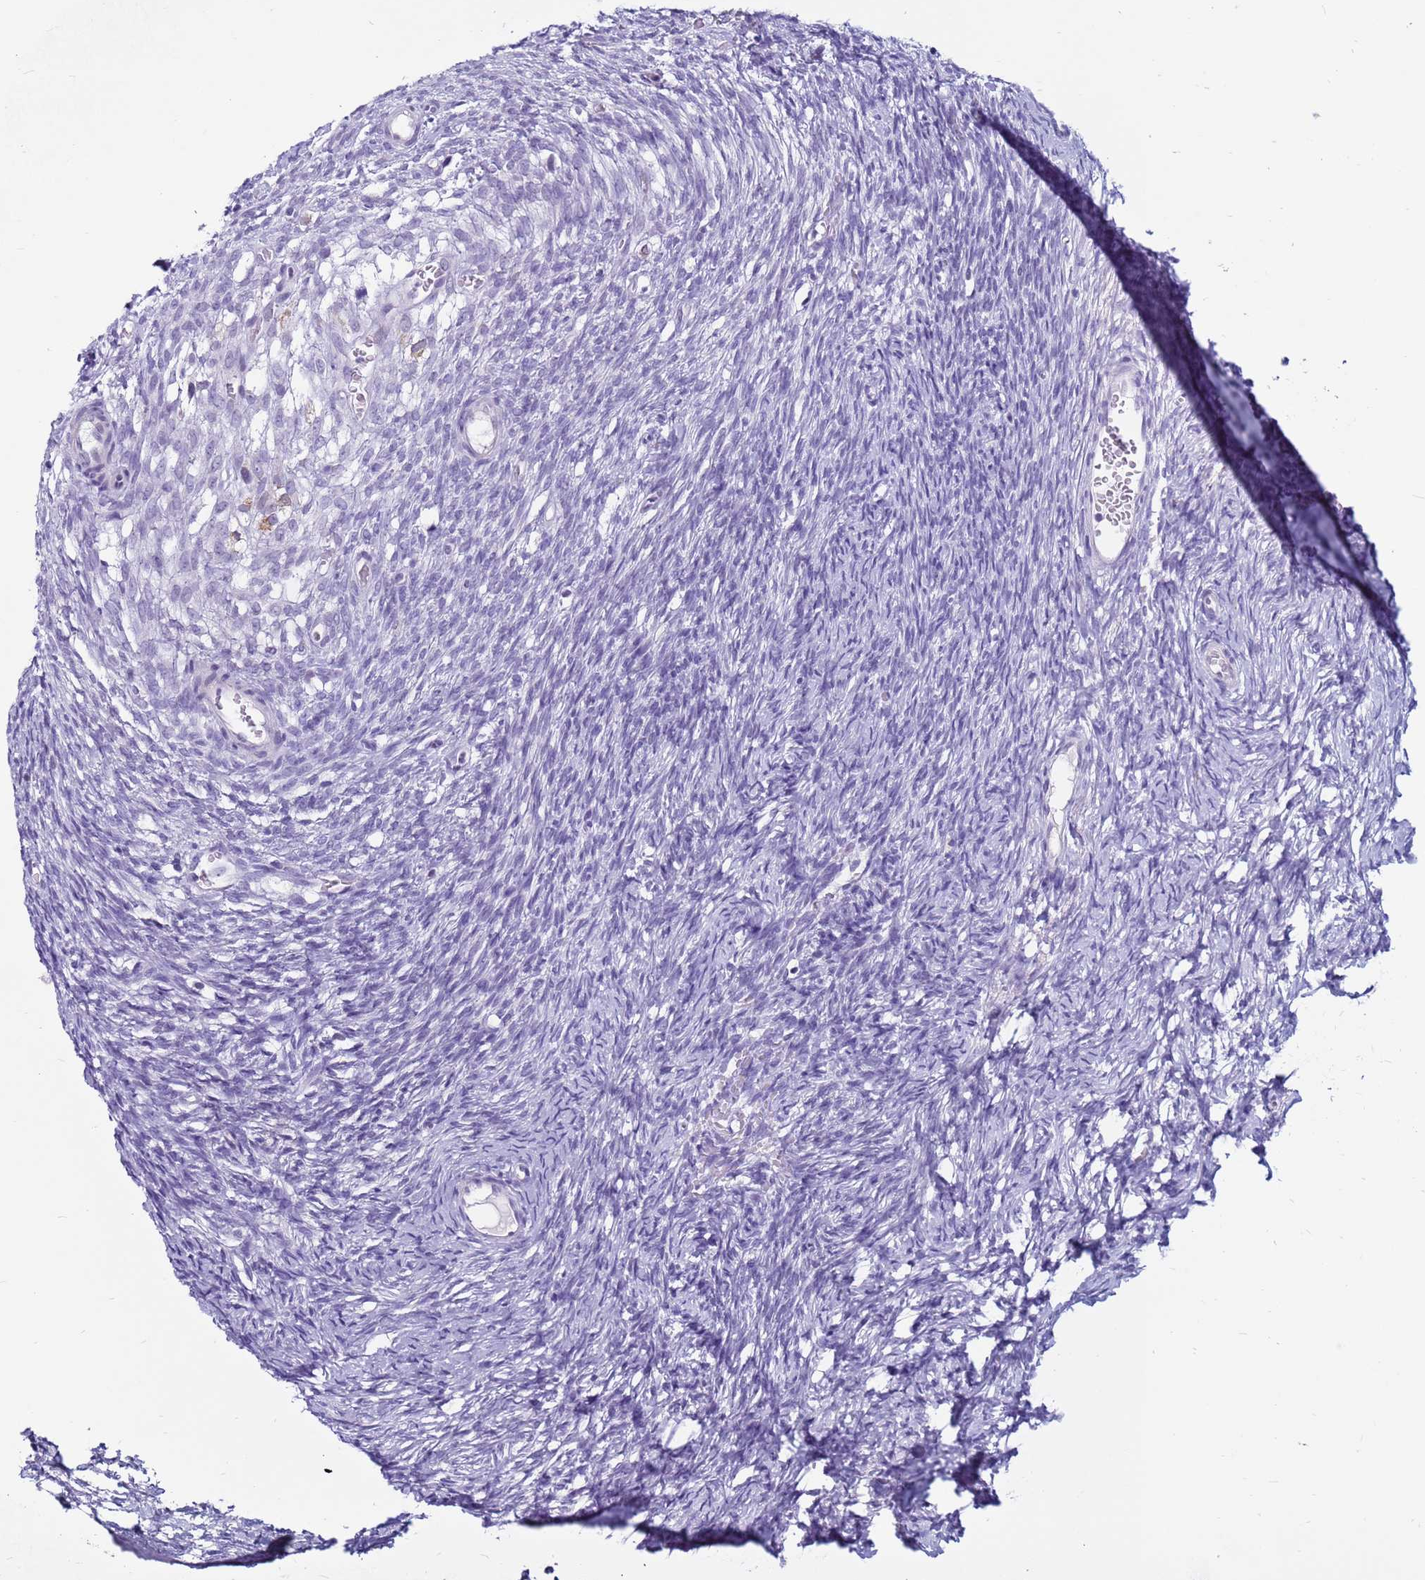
{"staining": {"intensity": "negative", "quantity": "none", "location": "none"}, "tissue": "ovary", "cell_type": "Ovarian stroma cells", "image_type": "normal", "snomed": [{"axis": "morphology", "description": "Normal tissue, NOS"}, {"axis": "topography", "description": "Ovary"}], "caption": "Immunohistochemistry (IHC) histopathology image of benign ovary: ovary stained with DAB (3,3'-diaminobenzidine) displays no significant protein positivity in ovarian stroma cells. (Stains: DAB (3,3'-diaminobenzidine) immunohistochemistry with hematoxylin counter stain, Microscopy: brightfield microscopy at high magnification).", "gene": "CDK2AP2", "patient": {"sex": "female", "age": 39}}